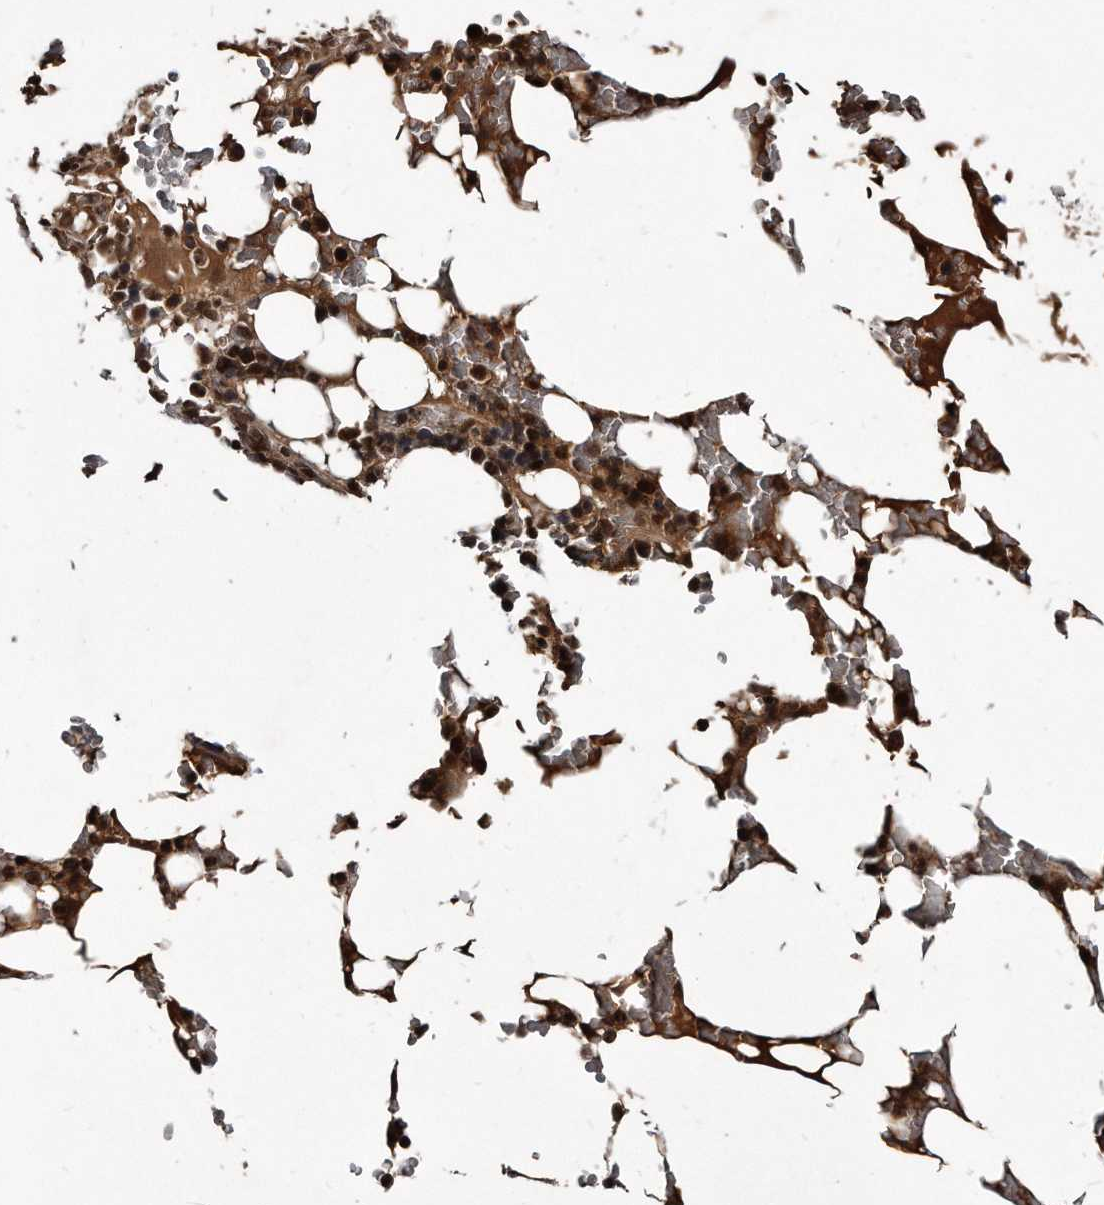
{"staining": {"intensity": "strong", "quantity": ">75%", "location": "cytoplasmic/membranous"}, "tissue": "bone marrow", "cell_type": "Hematopoietic cells", "image_type": "normal", "snomed": [{"axis": "morphology", "description": "Normal tissue, NOS"}, {"axis": "topography", "description": "Bone marrow"}], "caption": "The photomicrograph displays immunohistochemical staining of normal bone marrow. There is strong cytoplasmic/membranous staining is seen in about >75% of hematopoietic cells.", "gene": "FAM136A", "patient": {"sex": "male", "age": 58}}